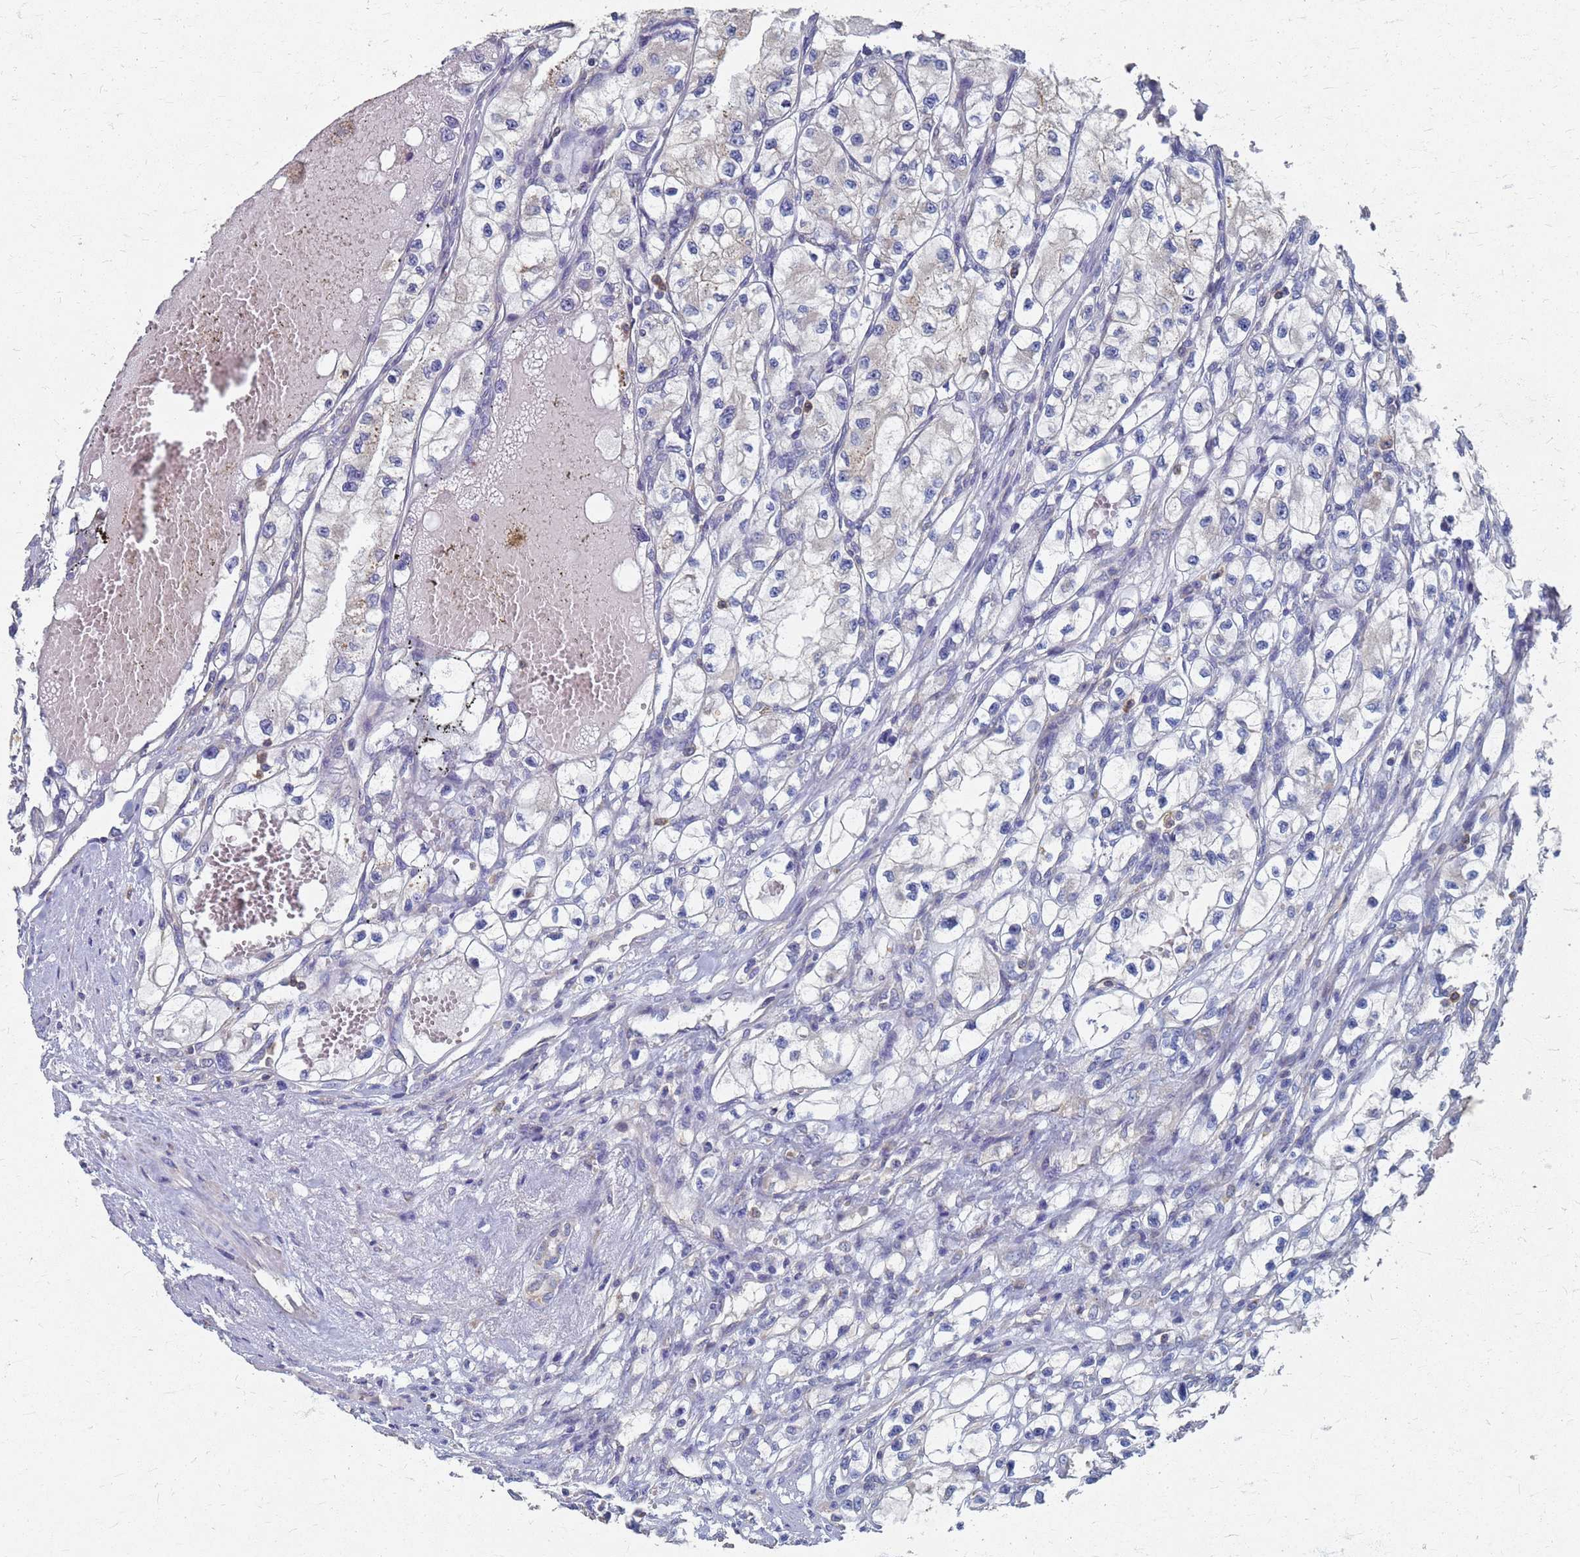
{"staining": {"intensity": "negative", "quantity": "none", "location": "none"}, "tissue": "renal cancer", "cell_type": "Tumor cells", "image_type": "cancer", "snomed": [{"axis": "morphology", "description": "Adenocarcinoma, NOS"}, {"axis": "topography", "description": "Kidney"}], "caption": "The image exhibits no staining of tumor cells in adenocarcinoma (renal). (Brightfield microscopy of DAB immunohistochemistry (IHC) at high magnification).", "gene": "KRCC1", "patient": {"sex": "female", "age": 57}}